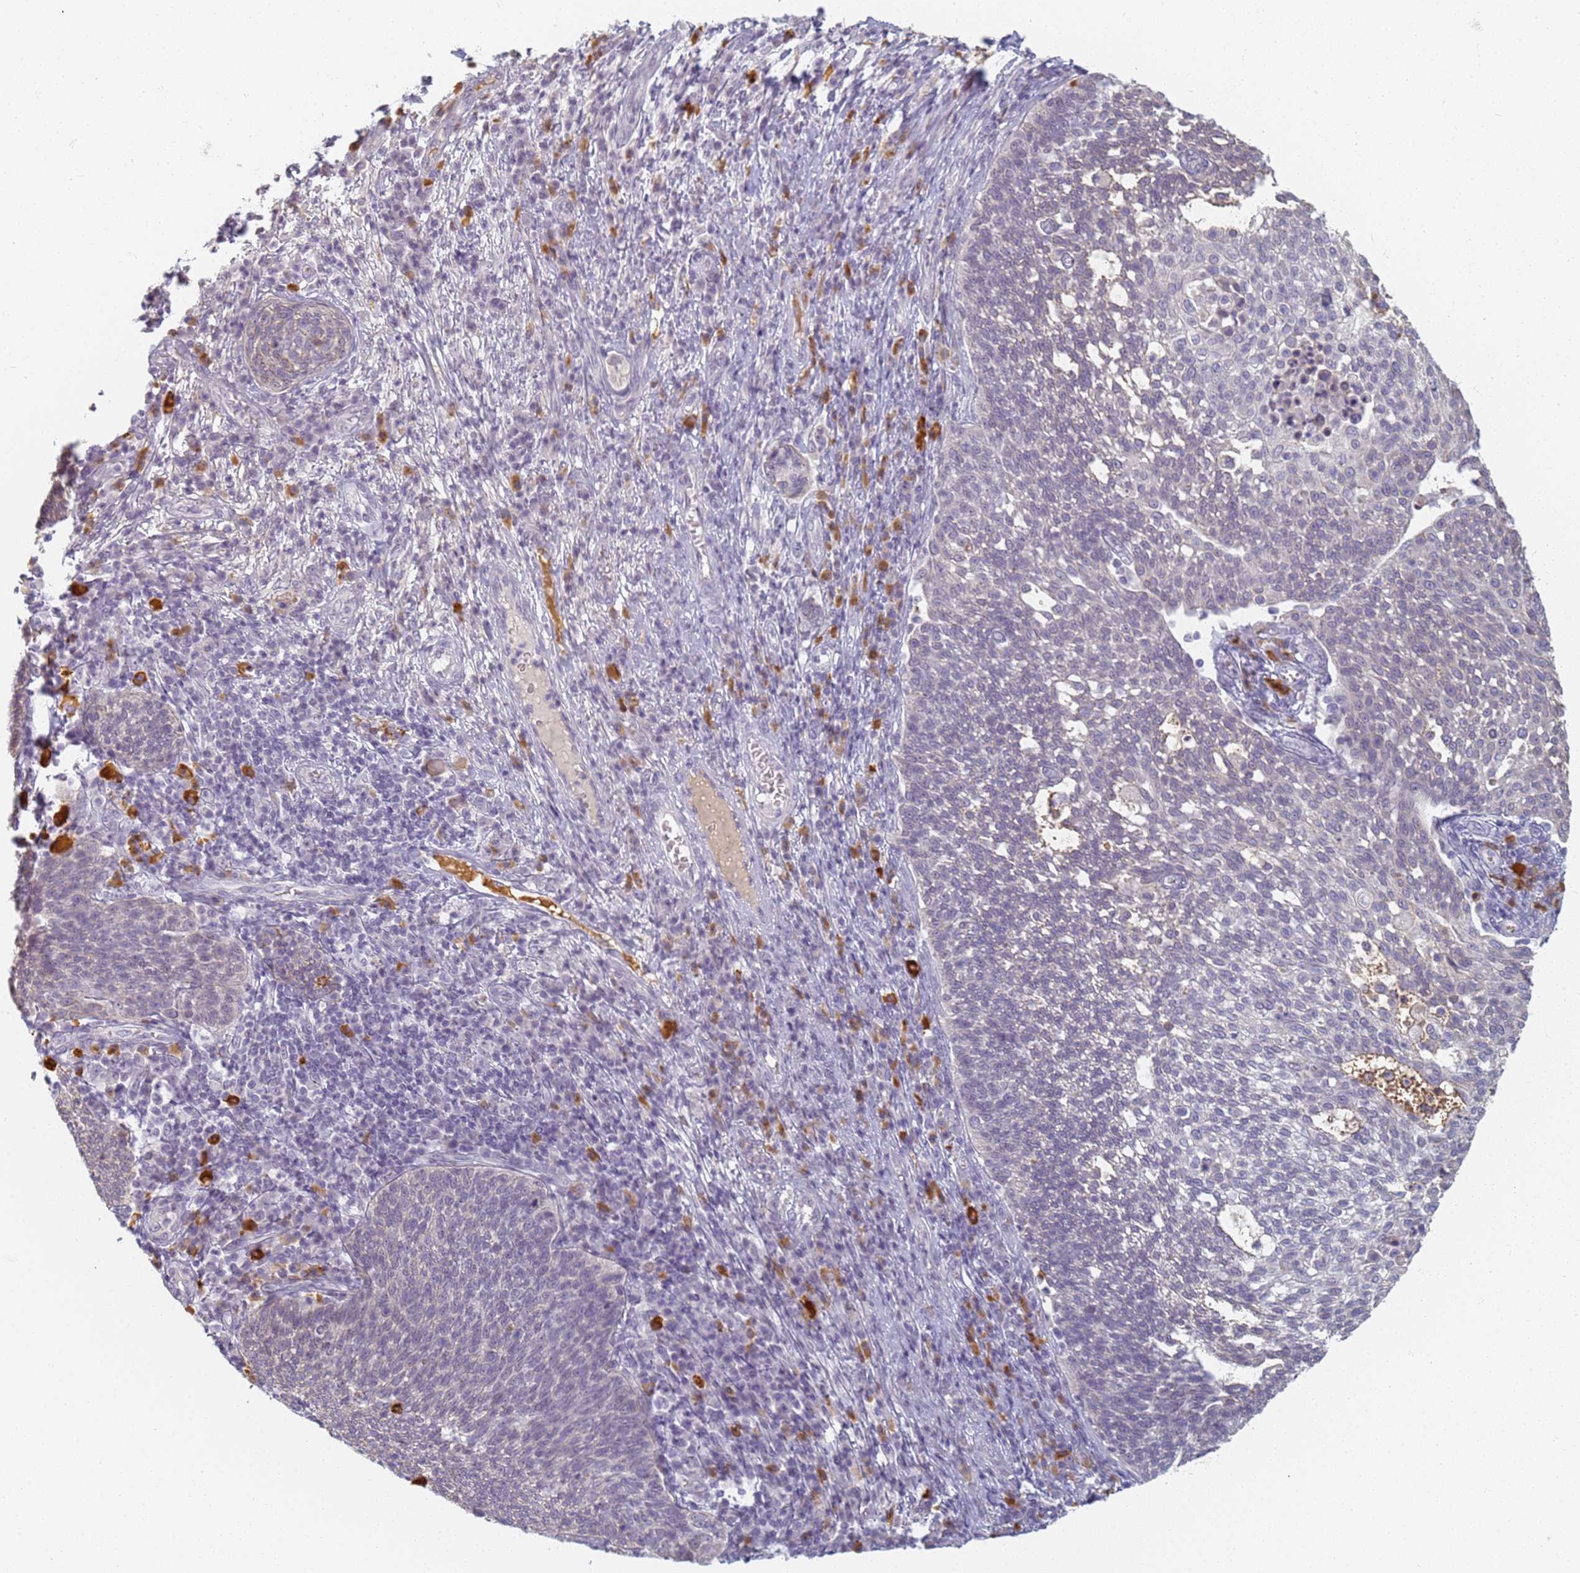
{"staining": {"intensity": "negative", "quantity": "none", "location": "none"}, "tissue": "cervical cancer", "cell_type": "Tumor cells", "image_type": "cancer", "snomed": [{"axis": "morphology", "description": "Squamous cell carcinoma, NOS"}, {"axis": "topography", "description": "Cervix"}], "caption": "The micrograph reveals no staining of tumor cells in squamous cell carcinoma (cervical). The staining was performed using DAB to visualize the protein expression in brown, while the nuclei were stained in blue with hematoxylin (Magnification: 20x).", "gene": "SLC38A9", "patient": {"sex": "female", "age": 34}}